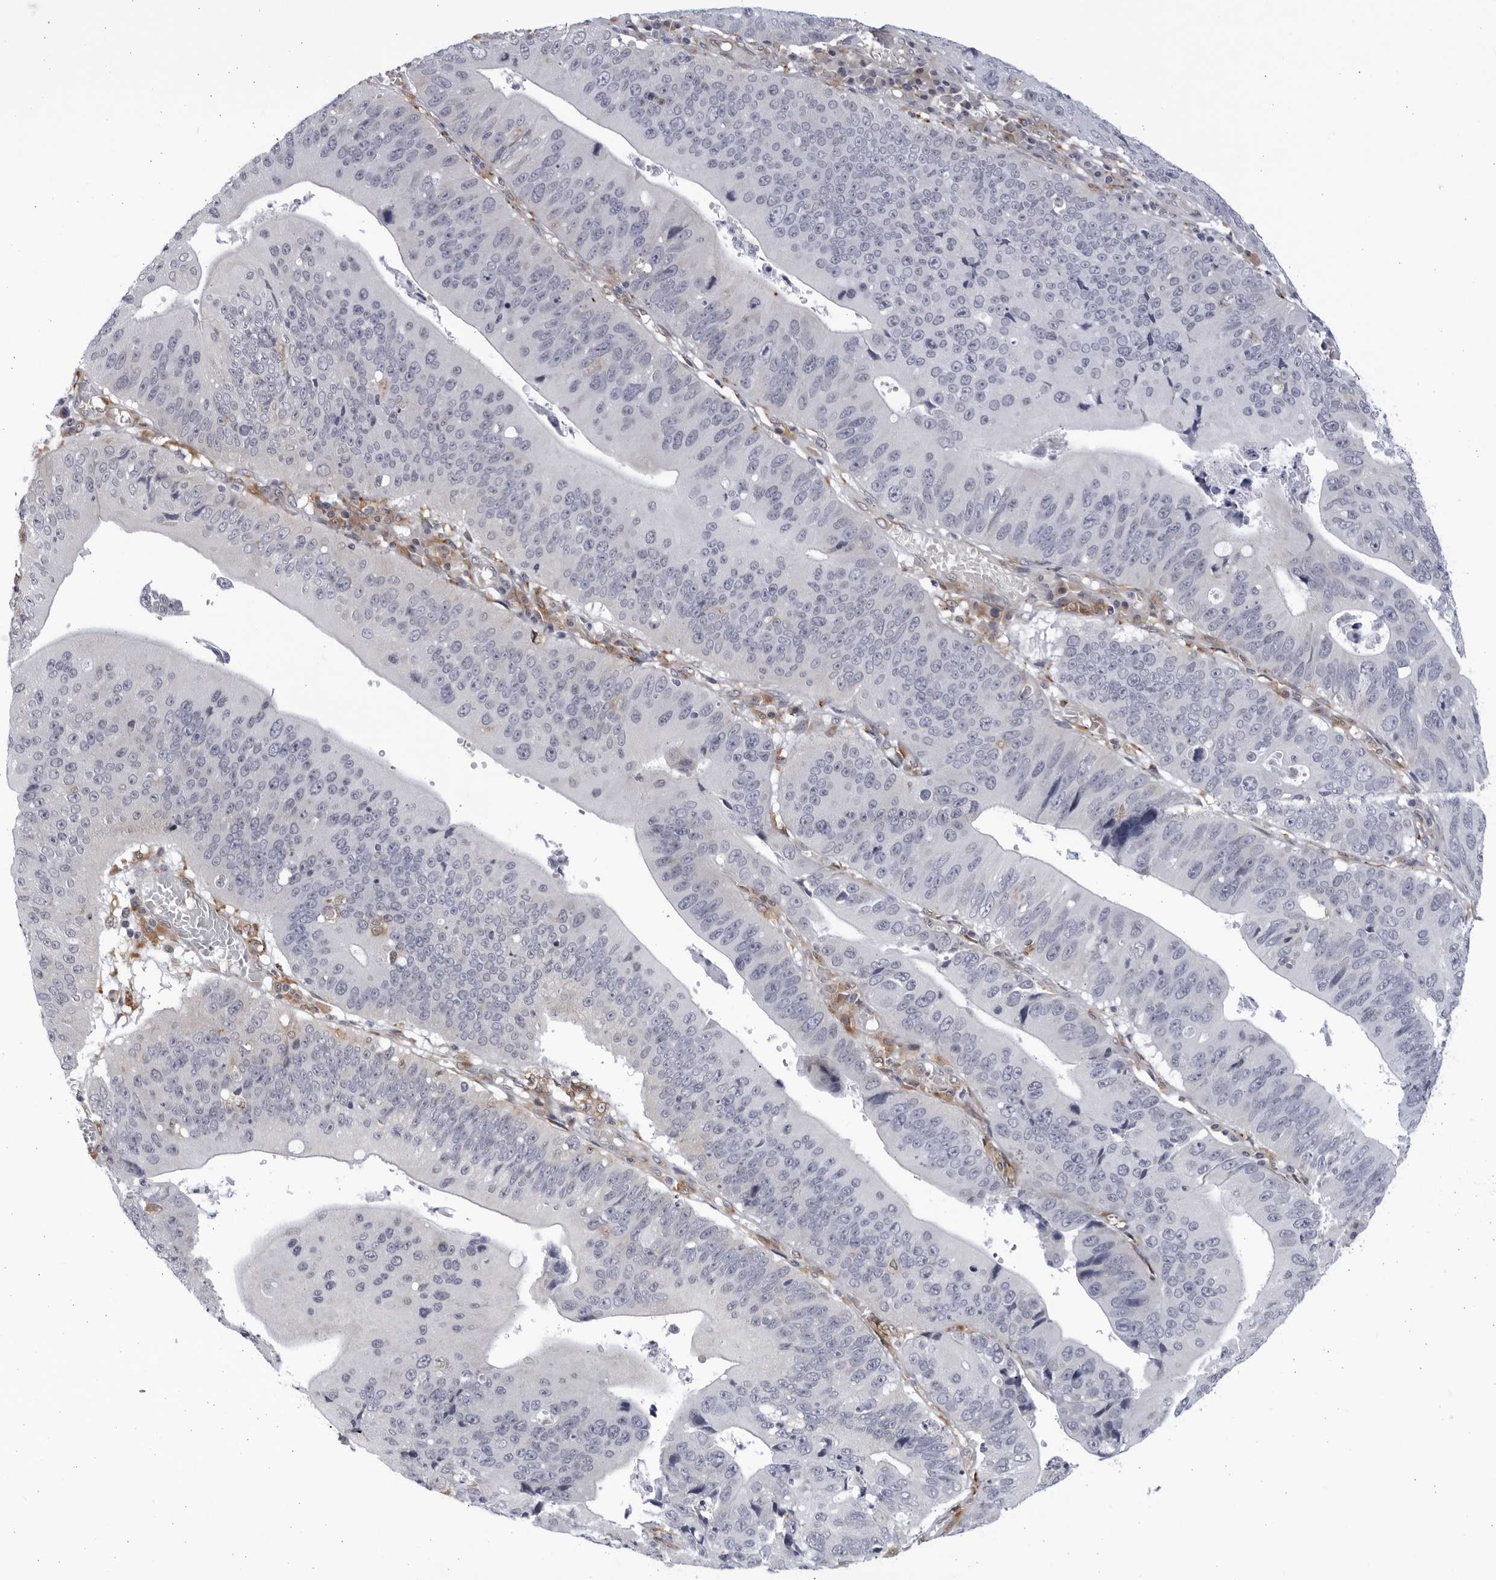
{"staining": {"intensity": "negative", "quantity": "none", "location": "none"}, "tissue": "stomach cancer", "cell_type": "Tumor cells", "image_type": "cancer", "snomed": [{"axis": "morphology", "description": "Adenocarcinoma, NOS"}, {"axis": "topography", "description": "Stomach"}], "caption": "High power microscopy image of an IHC photomicrograph of stomach cancer, revealing no significant staining in tumor cells.", "gene": "BMP2K", "patient": {"sex": "male", "age": 59}}